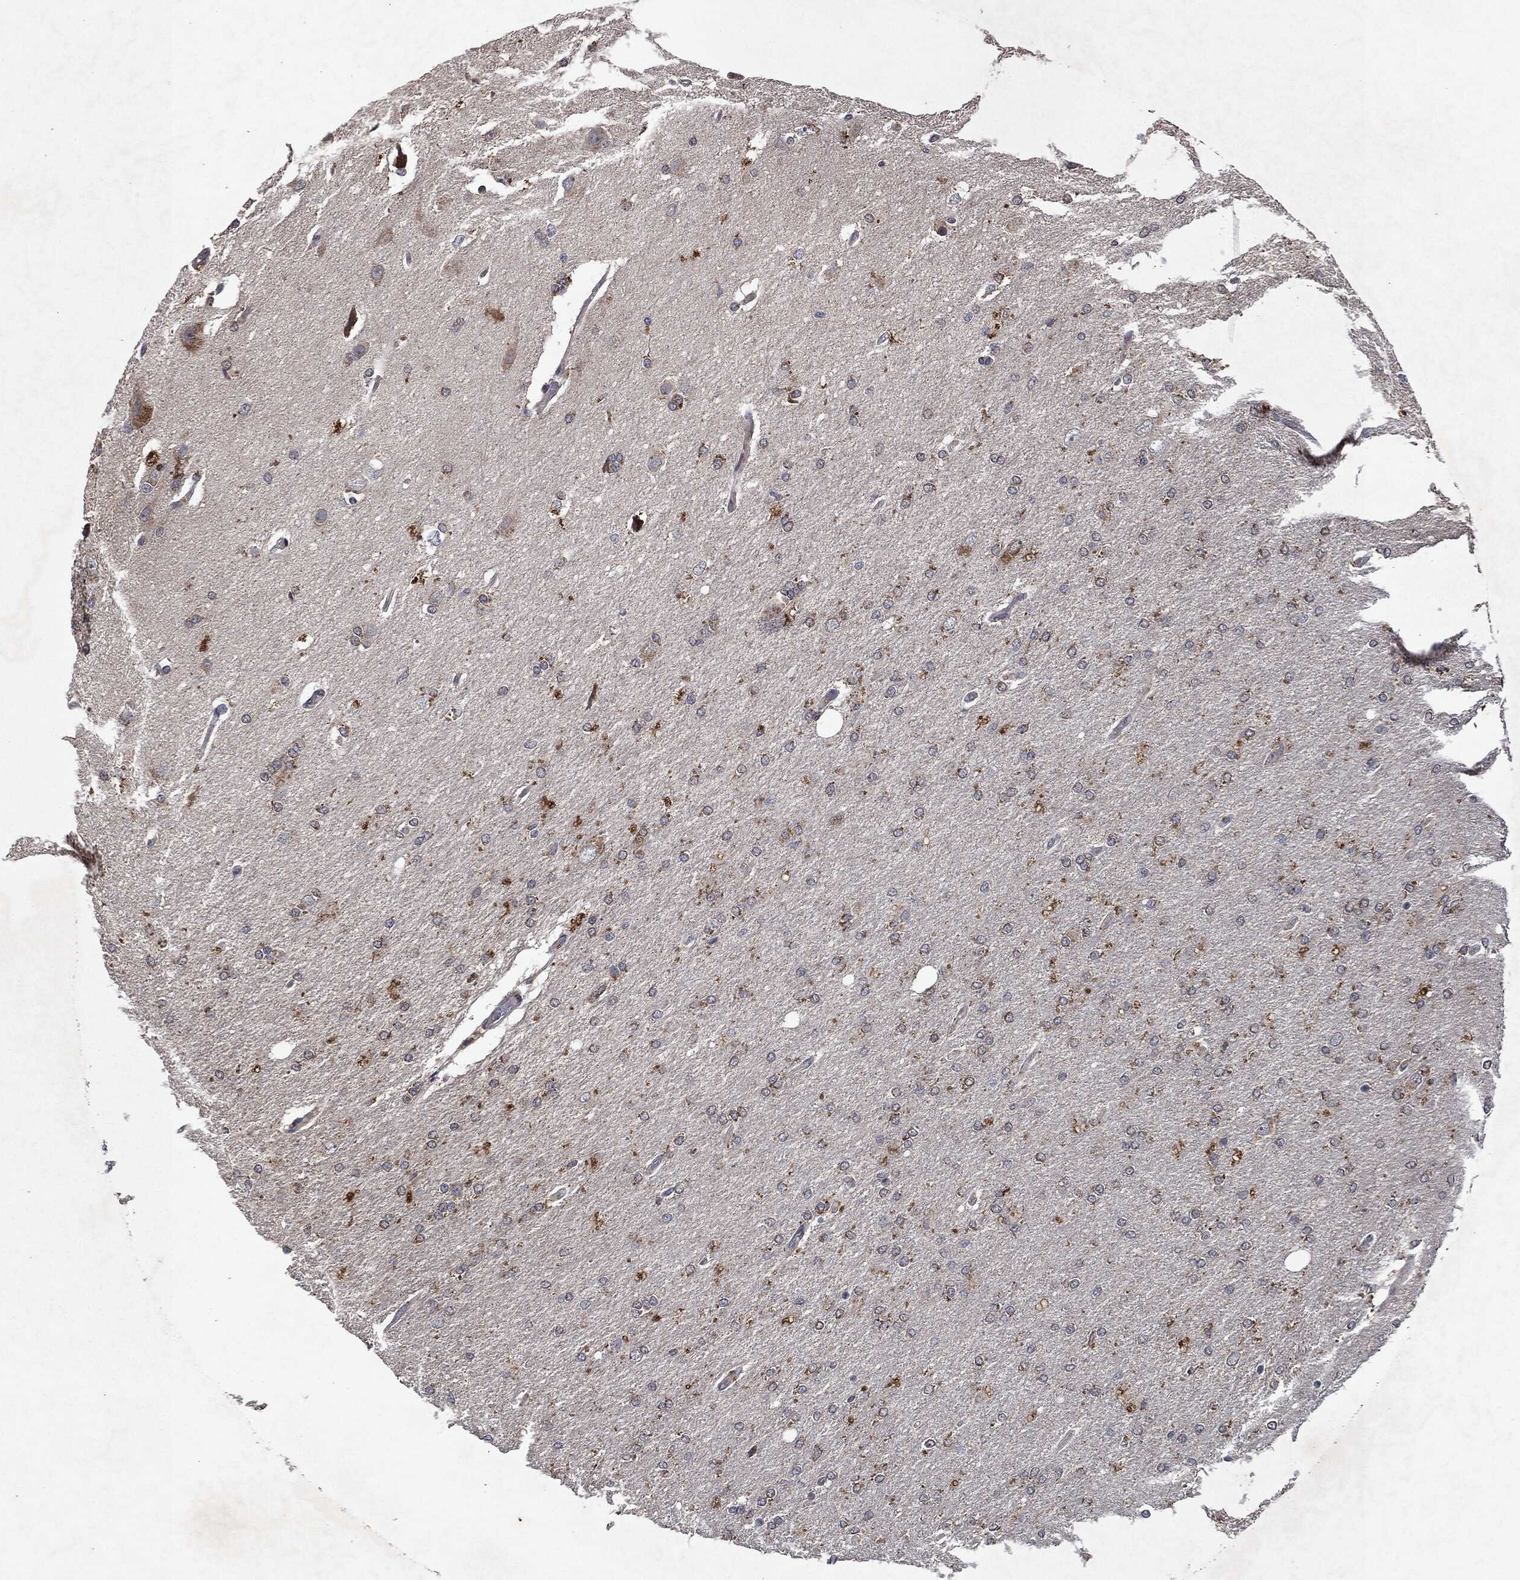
{"staining": {"intensity": "moderate", "quantity": "<25%", "location": "cytoplasmic/membranous"}, "tissue": "glioma", "cell_type": "Tumor cells", "image_type": "cancer", "snomed": [{"axis": "morphology", "description": "Glioma, malignant, High grade"}, {"axis": "topography", "description": "Cerebral cortex"}], "caption": "About <25% of tumor cells in glioma demonstrate moderate cytoplasmic/membranous protein staining as visualized by brown immunohistochemical staining.", "gene": "SLC31A2", "patient": {"sex": "male", "age": 70}}